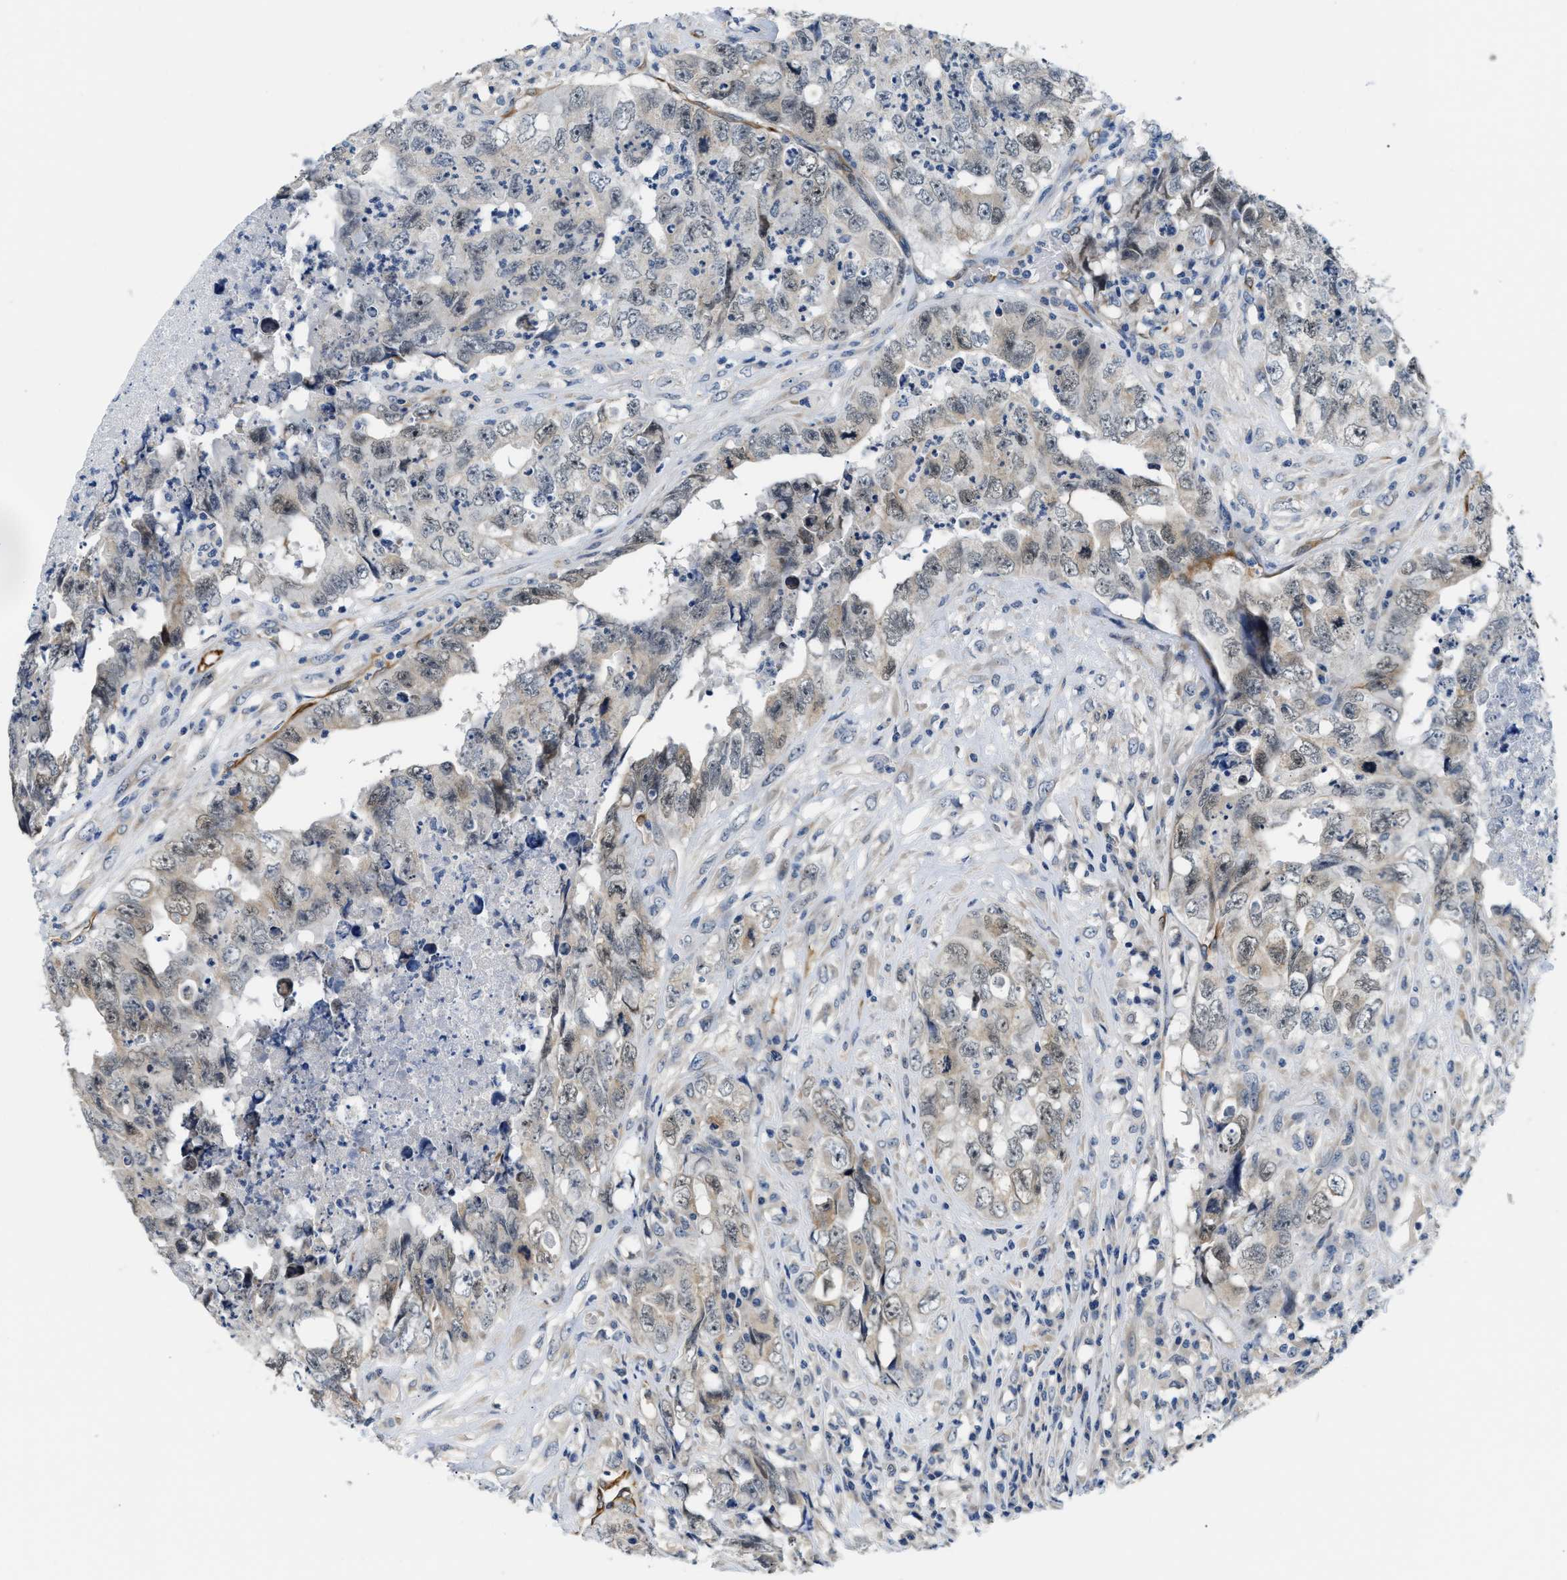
{"staining": {"intensity": "weak", "quantity": "<25%", "location": "cytoplasmic/membranous"}, "tissue": "testis cancer", "cell_type": "Tumor cells", "image_type": "cancer", "snomed": [{"axis": "morphology", "description": "Carcinoma, Embryonal, NOS"}, {"axis": "topography", "description": "Testis"}], "caption": "Immunohistochemistry (IHC) image of neoplastic tissue: human testis cancer stained with DAB (3,3'-diaminobenzidine) displays no significant protein expression in tumor cells.", "gene": "CLGN", "patient": {"sex": "male", "age": 32}}